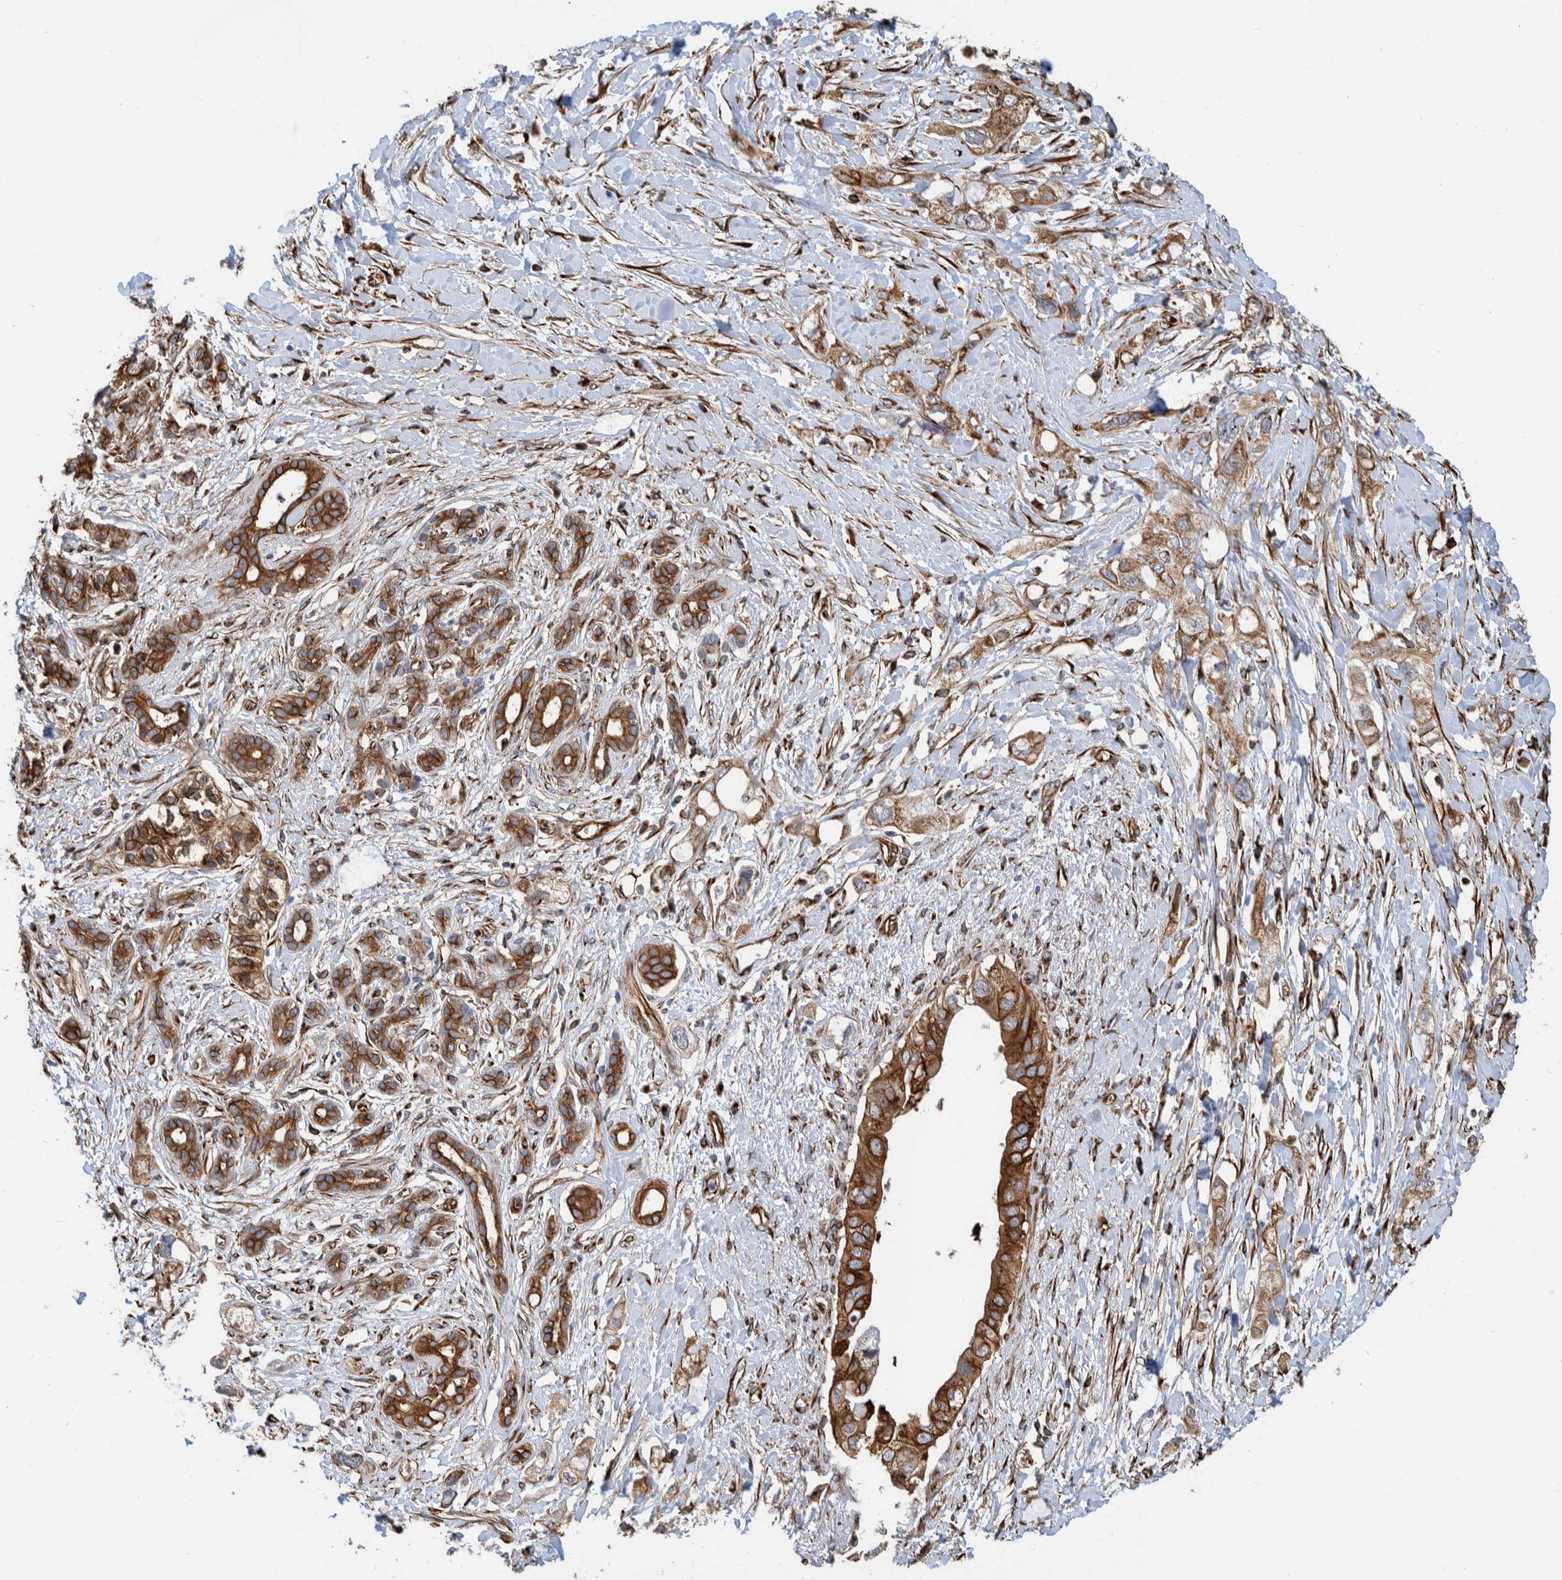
{"staining": {"intensity": "moderate", "quantity": ">75%", "location": "cytoplasmic/membranous"}, "tissue": "pancreatic cancer", "cell_type": "Tumor cells", "image_type": "cancer", "snomed": [{"axis": "morphology", "description": "Adenocarcinoma, NOS"}, {"axis": "topography", "description": "Pancreas"}], "caption": "Pancreatic adenocarcinoma tissue displays moderate cytoplasmic/membranous staining in about >75% of tumor cells", "gene": "CCDC57", "patient": {"sex": "female", "age": 56}}